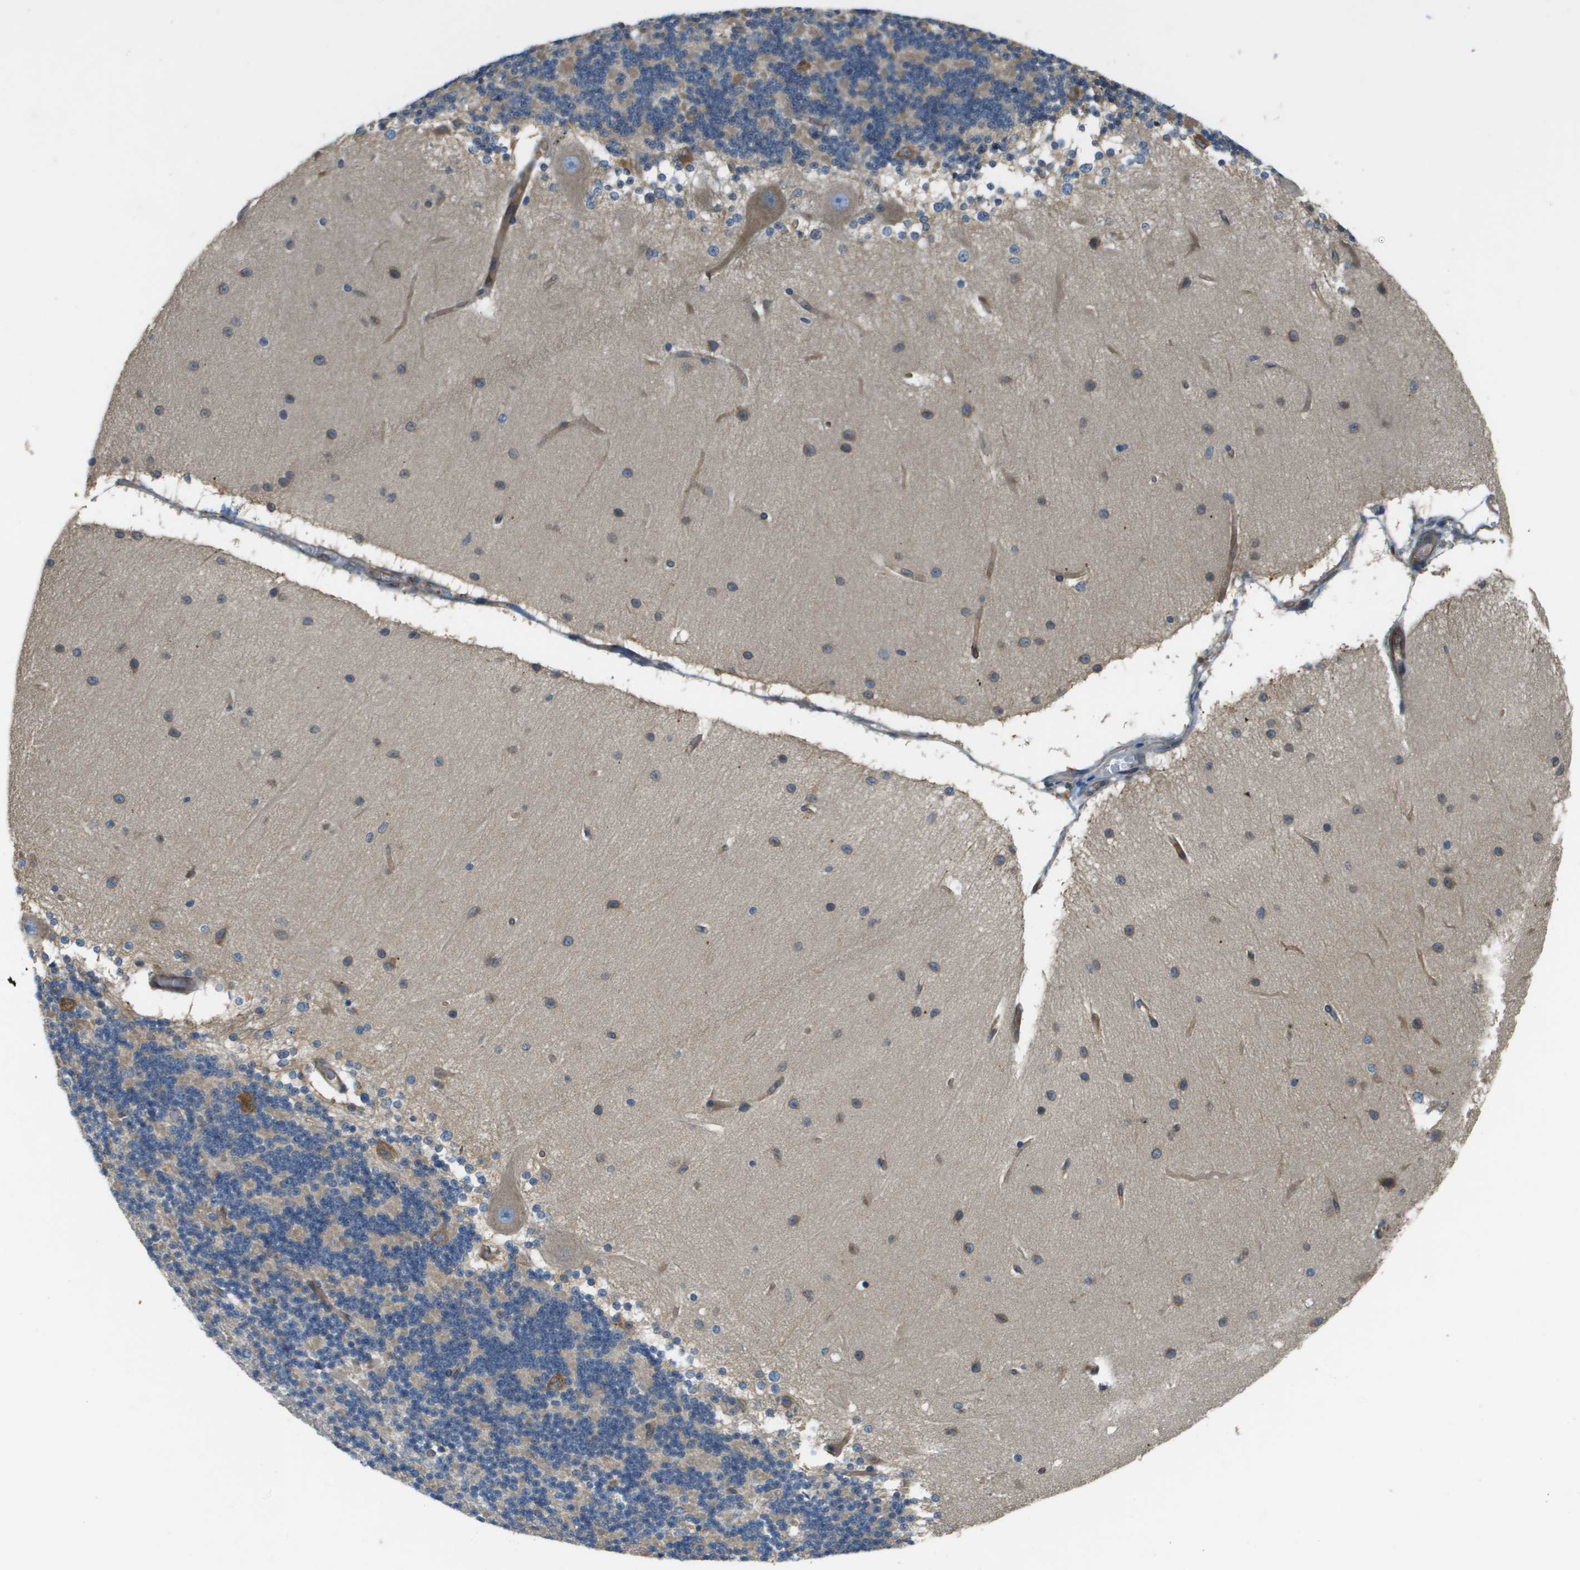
{"staining": {"intensity": "weak", "quantity": "<25%", "location": "cytoplasmic/membranous"}, "tissue": "cerebellum", "cell_type": "Cells in granular layer", "image_type": "normal", "snomed": [{"axis": "morphology", "description": "Normal tissue, NOS"}, {"axis": "topography", "description": "Cerebellum"}], "caption": "Cells in granular layer are negative for protein expression in normal human cerebellum. (Brightfield microscopy of DAB (3,3'-diaminobenzidine) IHC at high magnification).", "gene": "DNAJB11", "patient": {"sex": "female", "age": 54}}